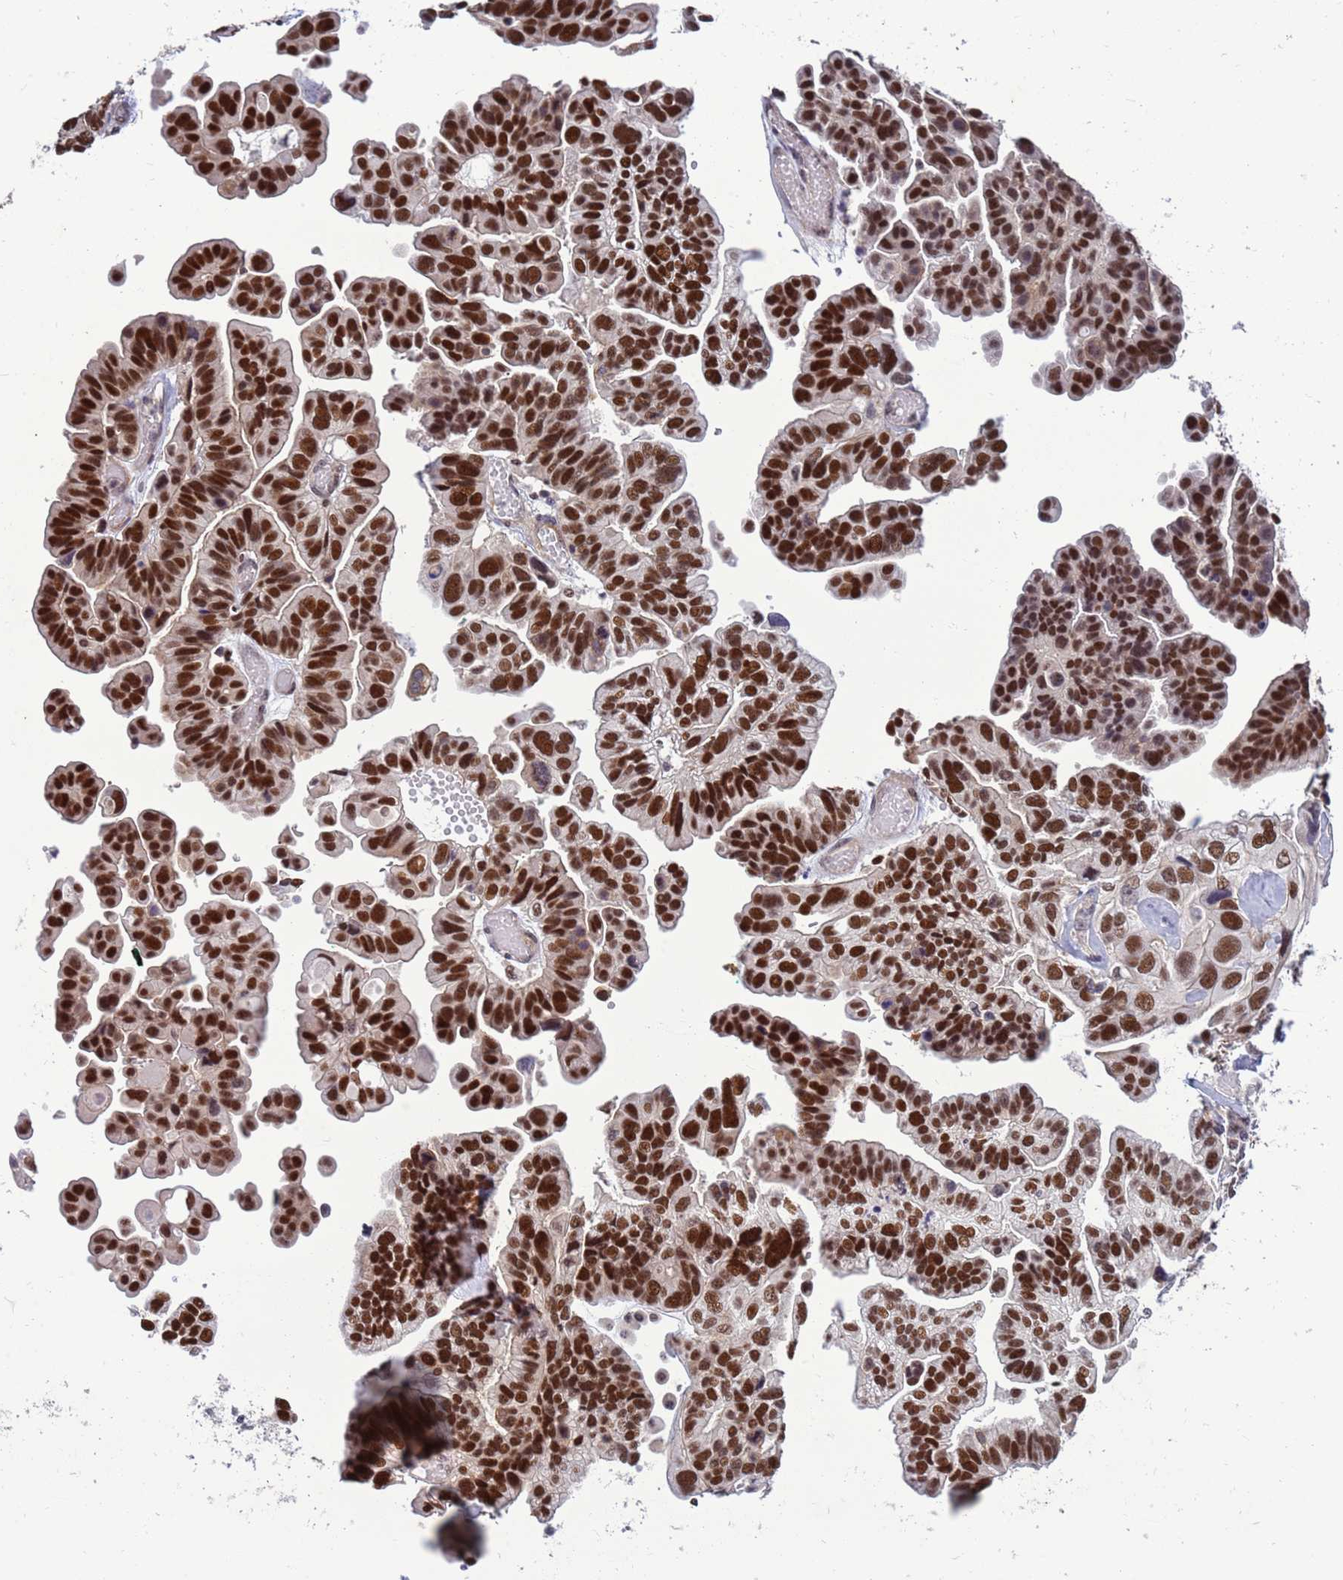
{"staining": {"intensity": "strong", "quantity": ">75%", "location": "nuclear"}, "tissue": "ovarian cancer", "cell_type": "Tumor cells", "image_type": "cancer", "snomed": [{"axis": "morphology", "description": "Cystadenocarcinoma, serous, NOS"}, {"axis": "topography", "description": "Ovary"}], "caption": "IHC micrograph of neoplastic tissue: ovarian cancer (serous cystadenocarcinoma) stained using immunohistochemistry (IHC) reveals high levels of strong protein expression localized specifically in the nuclear of tumor cells, appearing as a nuclear brown color.", "gene": "NSL1", "patient": {"sex": "female", "age": 56}}